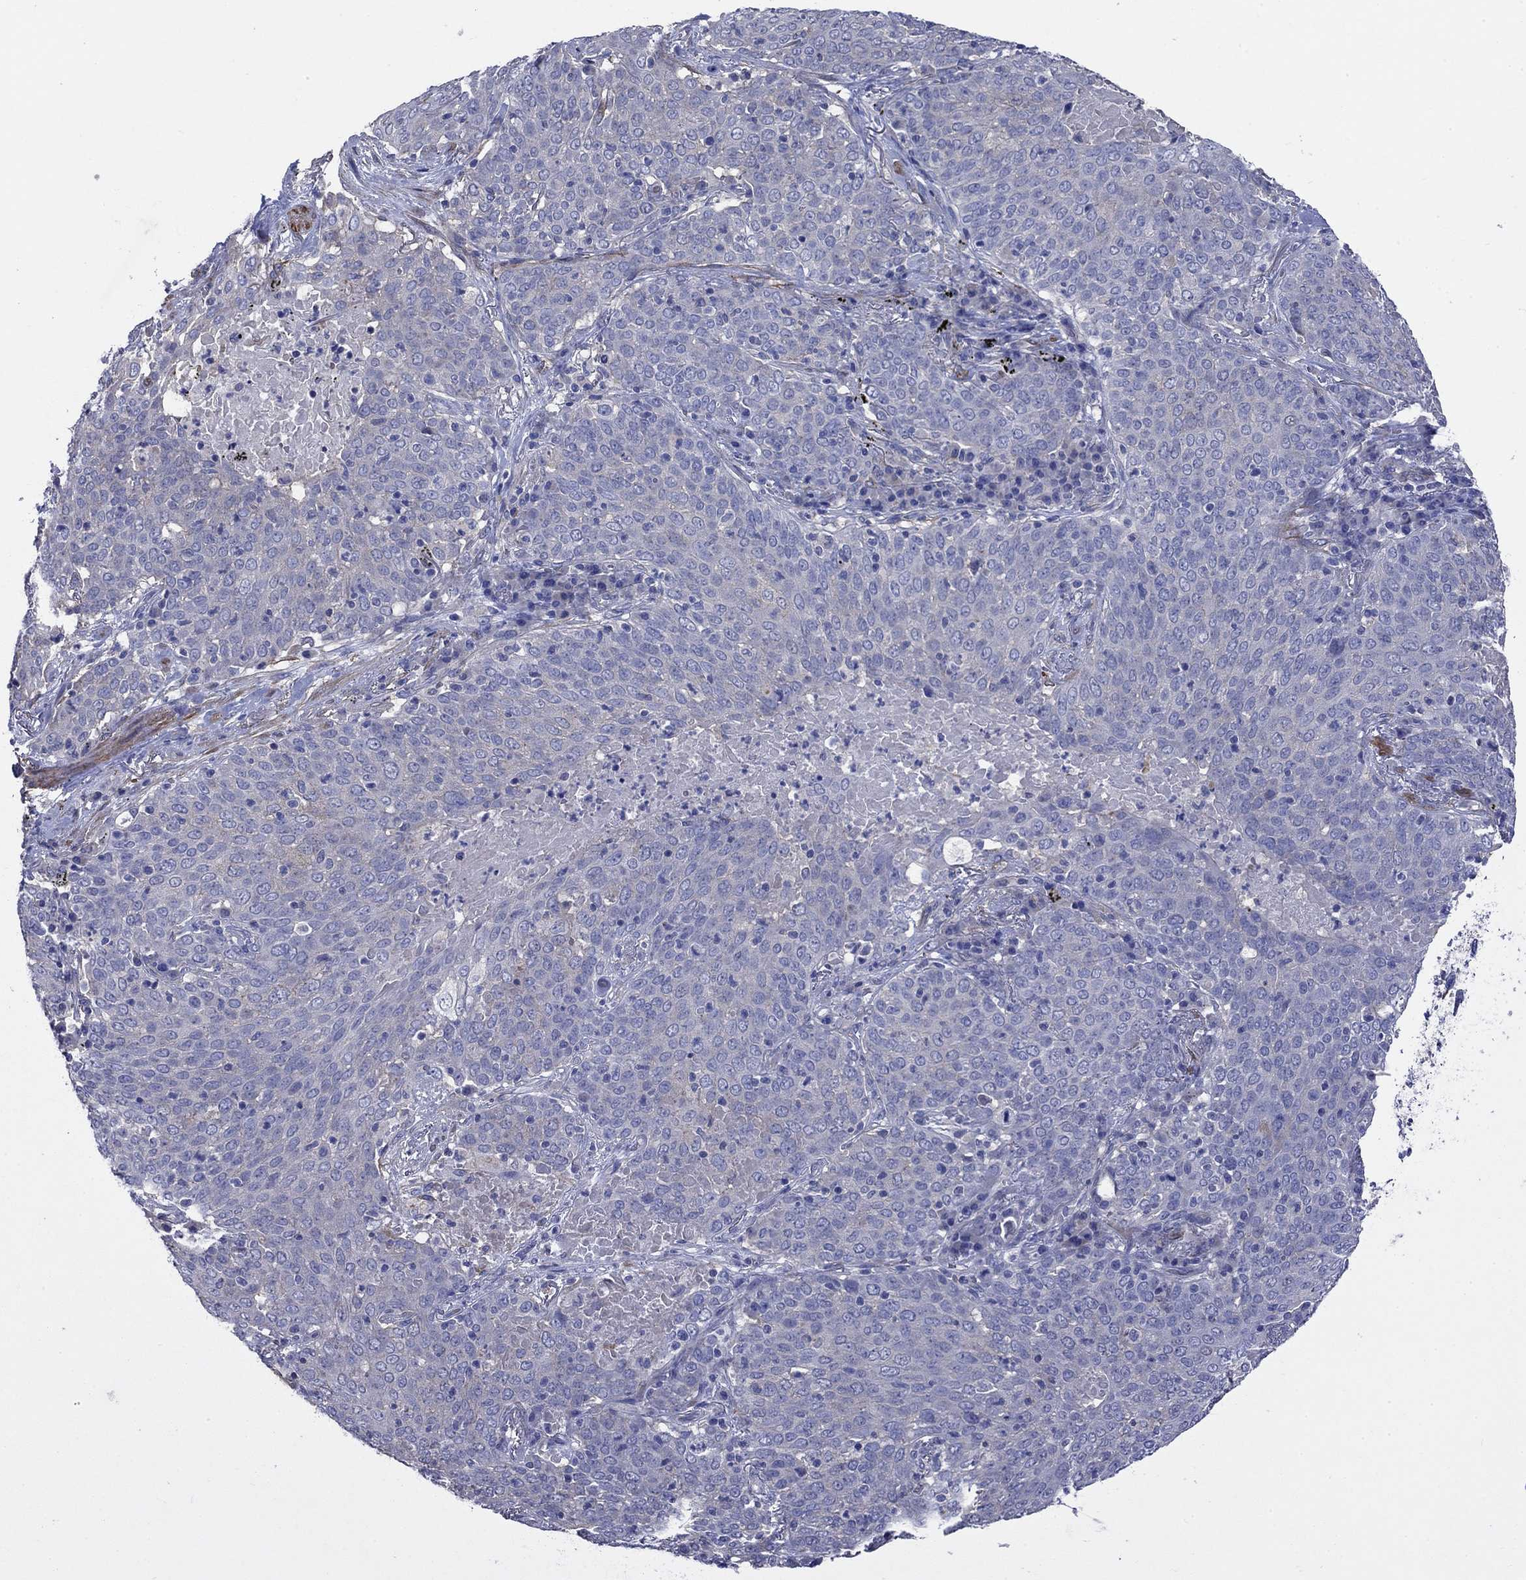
{"staining": {"intensity": "negative", "quantity": "none", "location": "none"}, "tissue": "lung cancer", "cell_type": "Tumor cells", "image_type": "cancer", "snomed": [{"axis": "morphology", "description": "Squamous cell carcinoma, NOS"}, {"axis": "topography", "description": "Lung"}], "caption": "An image of human lung cancer (squamous cell carcinoma) is negative for staining in tumor cells. The staining was performed using DAB to visualize the protein expression in brown, while the nuclei were stained in blue with hematoxylin (Magnification: 20x).", "gene": "FLNC", "patient": {"sex": "male", "age": 82}}